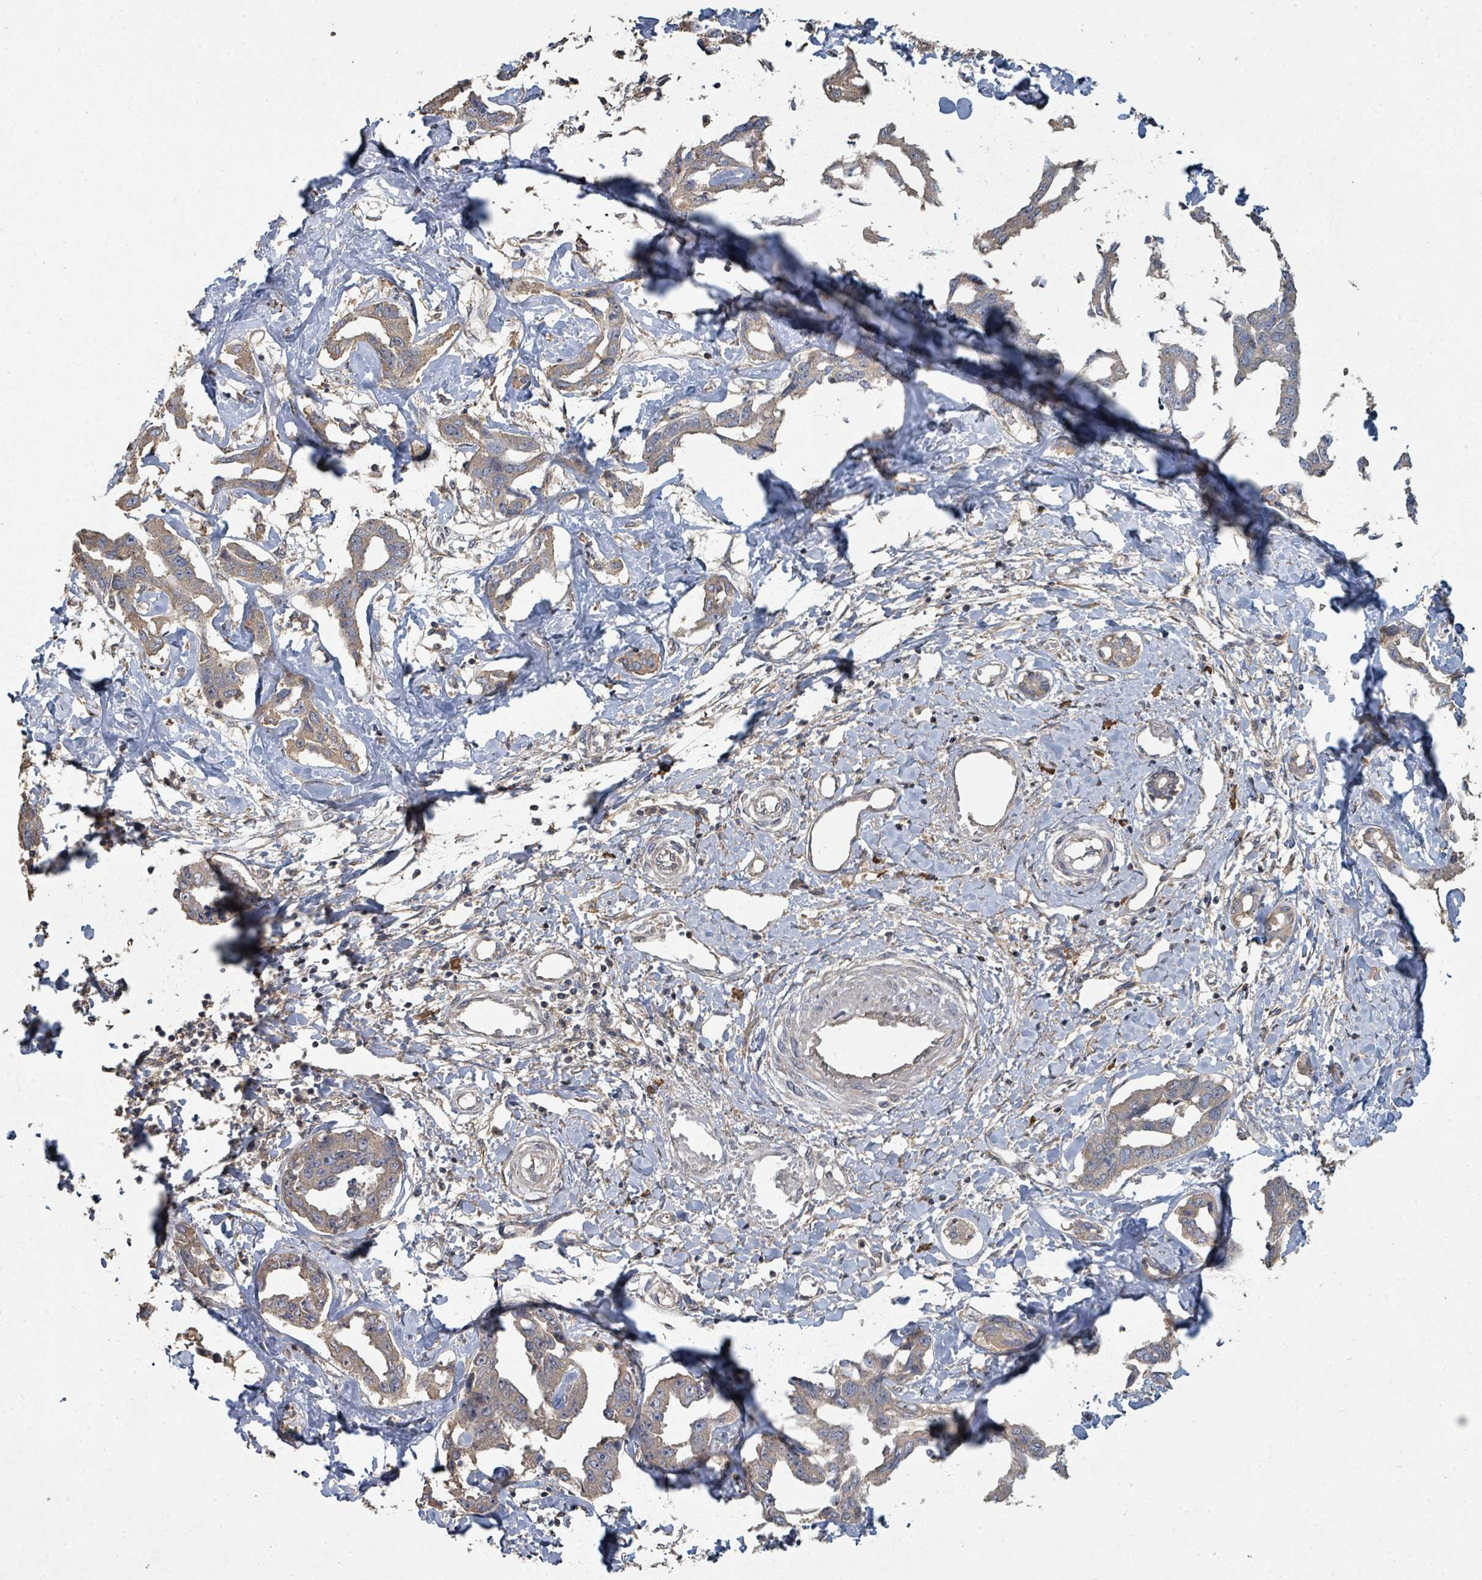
{"staining": {"intensity": "weak", "quantity": "25%-75%", "location": "cytoplasmic/membranous"}, "tissue": "liver cancer", "cell_type": "Tumor cells", "image_type": "cancer", "snomed": [{"axis": "morphology", "description": "Cholangiocarcinoma"}, {"axis": "topography", "description": "Liver"}], "caption": "Brown immunohistochemical staining in human liver cancer (cholangiocarcinoma) demonstrates weak cytoplasmic/membranous expression in approximately 25%-75% of tumor cells.", "gene": "WDFY1", "patient": {"sex": "male", "age": 59}}